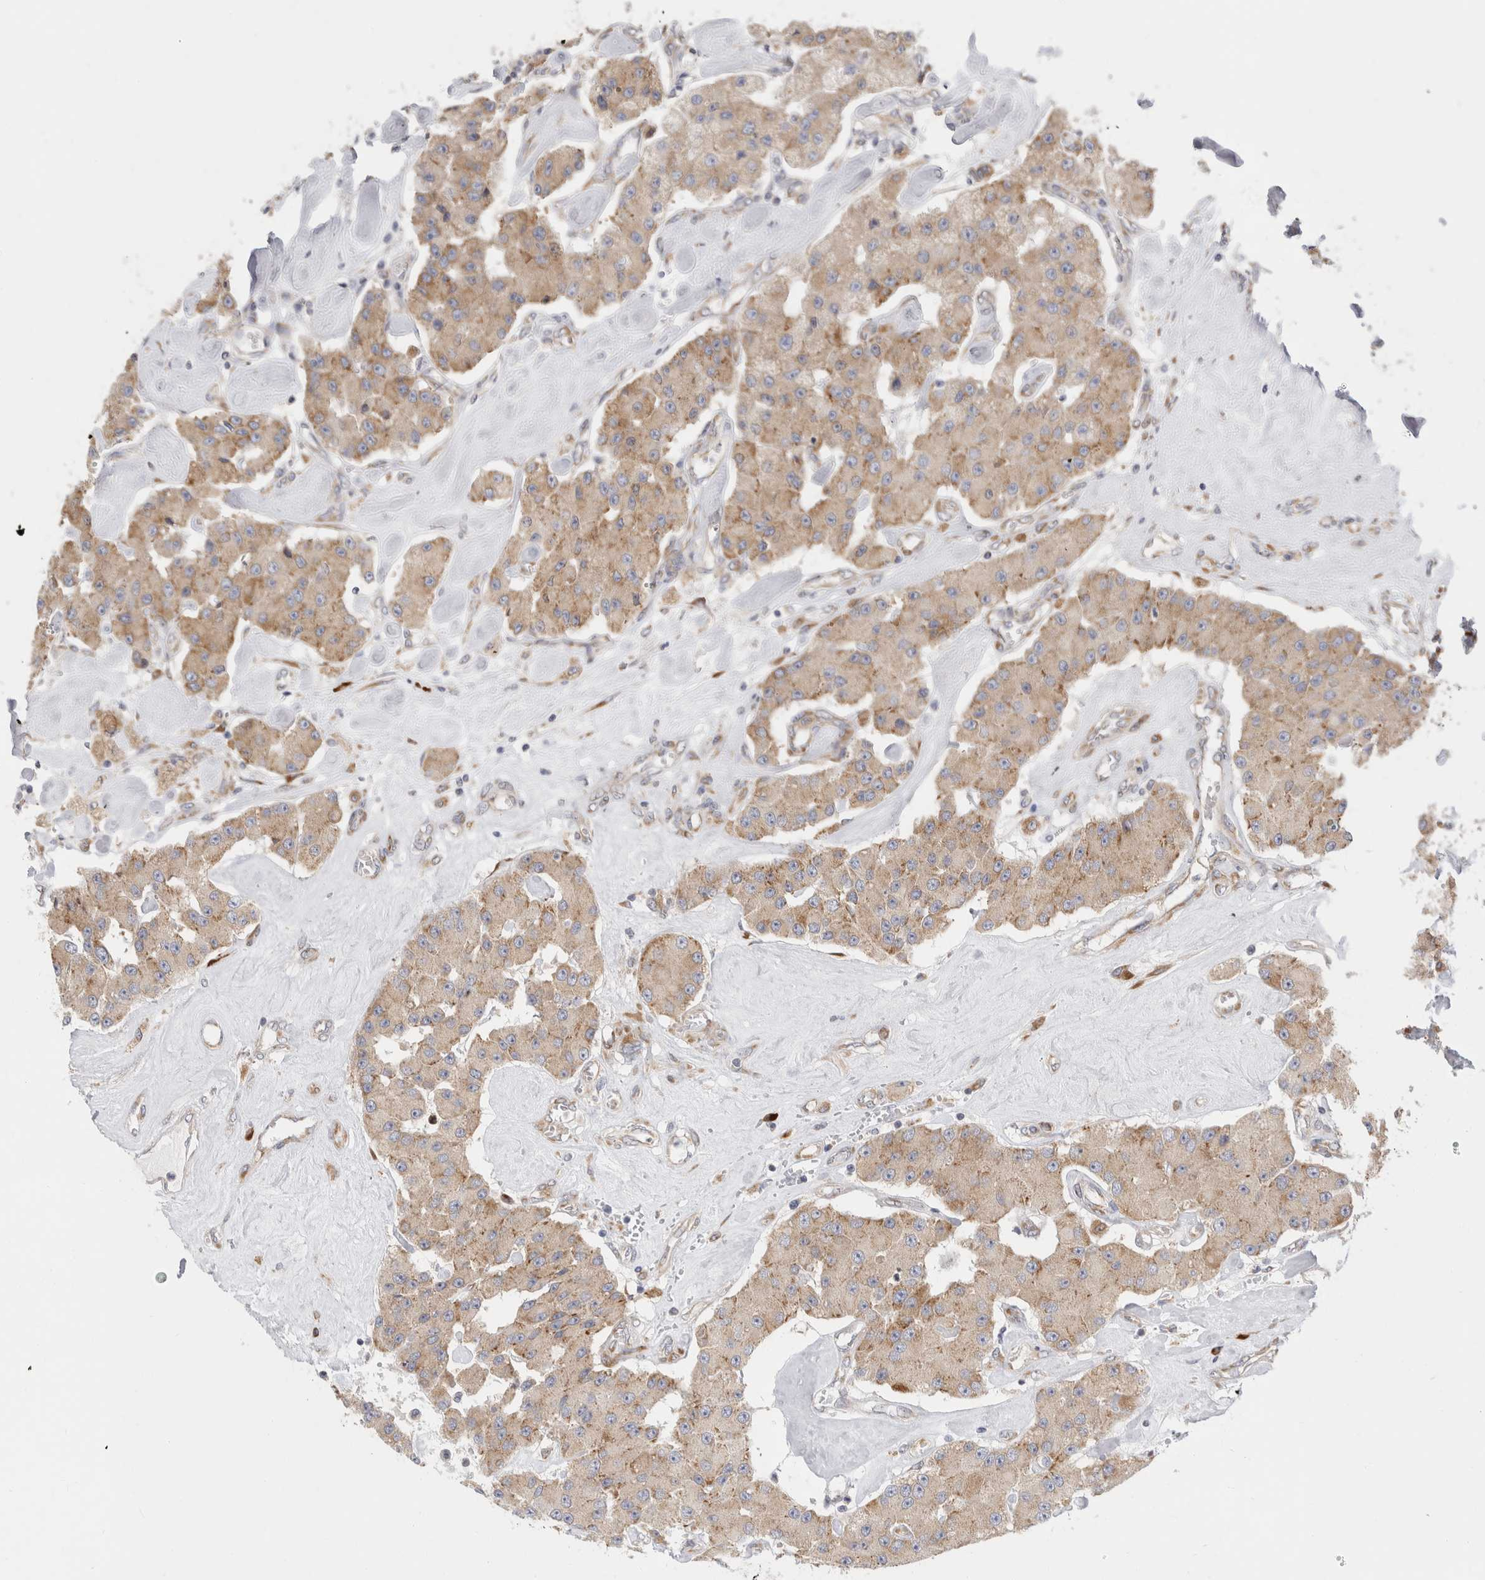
{"staining": {"intensity": "weak", "quantity": ">75%", "location": "cytoplasmic/membranous"}, "tissue": "carcinoid", "cell_type": "Tumor cells", "image_type": "cancer", "snomed": [{"axis": "morphology", "description": "Carcinoid, malignant, NOS"}, {"axis": "topography", "description": "Pancreas"}], "caption": "There is low levels of weak cytoplasmic/membranous expression in tumor cells of carcinoid, as demonstrated by immunohistochemical staining (brown color).", "gene": "RPN2", "patient": {"sex": "male", "age": 41}}